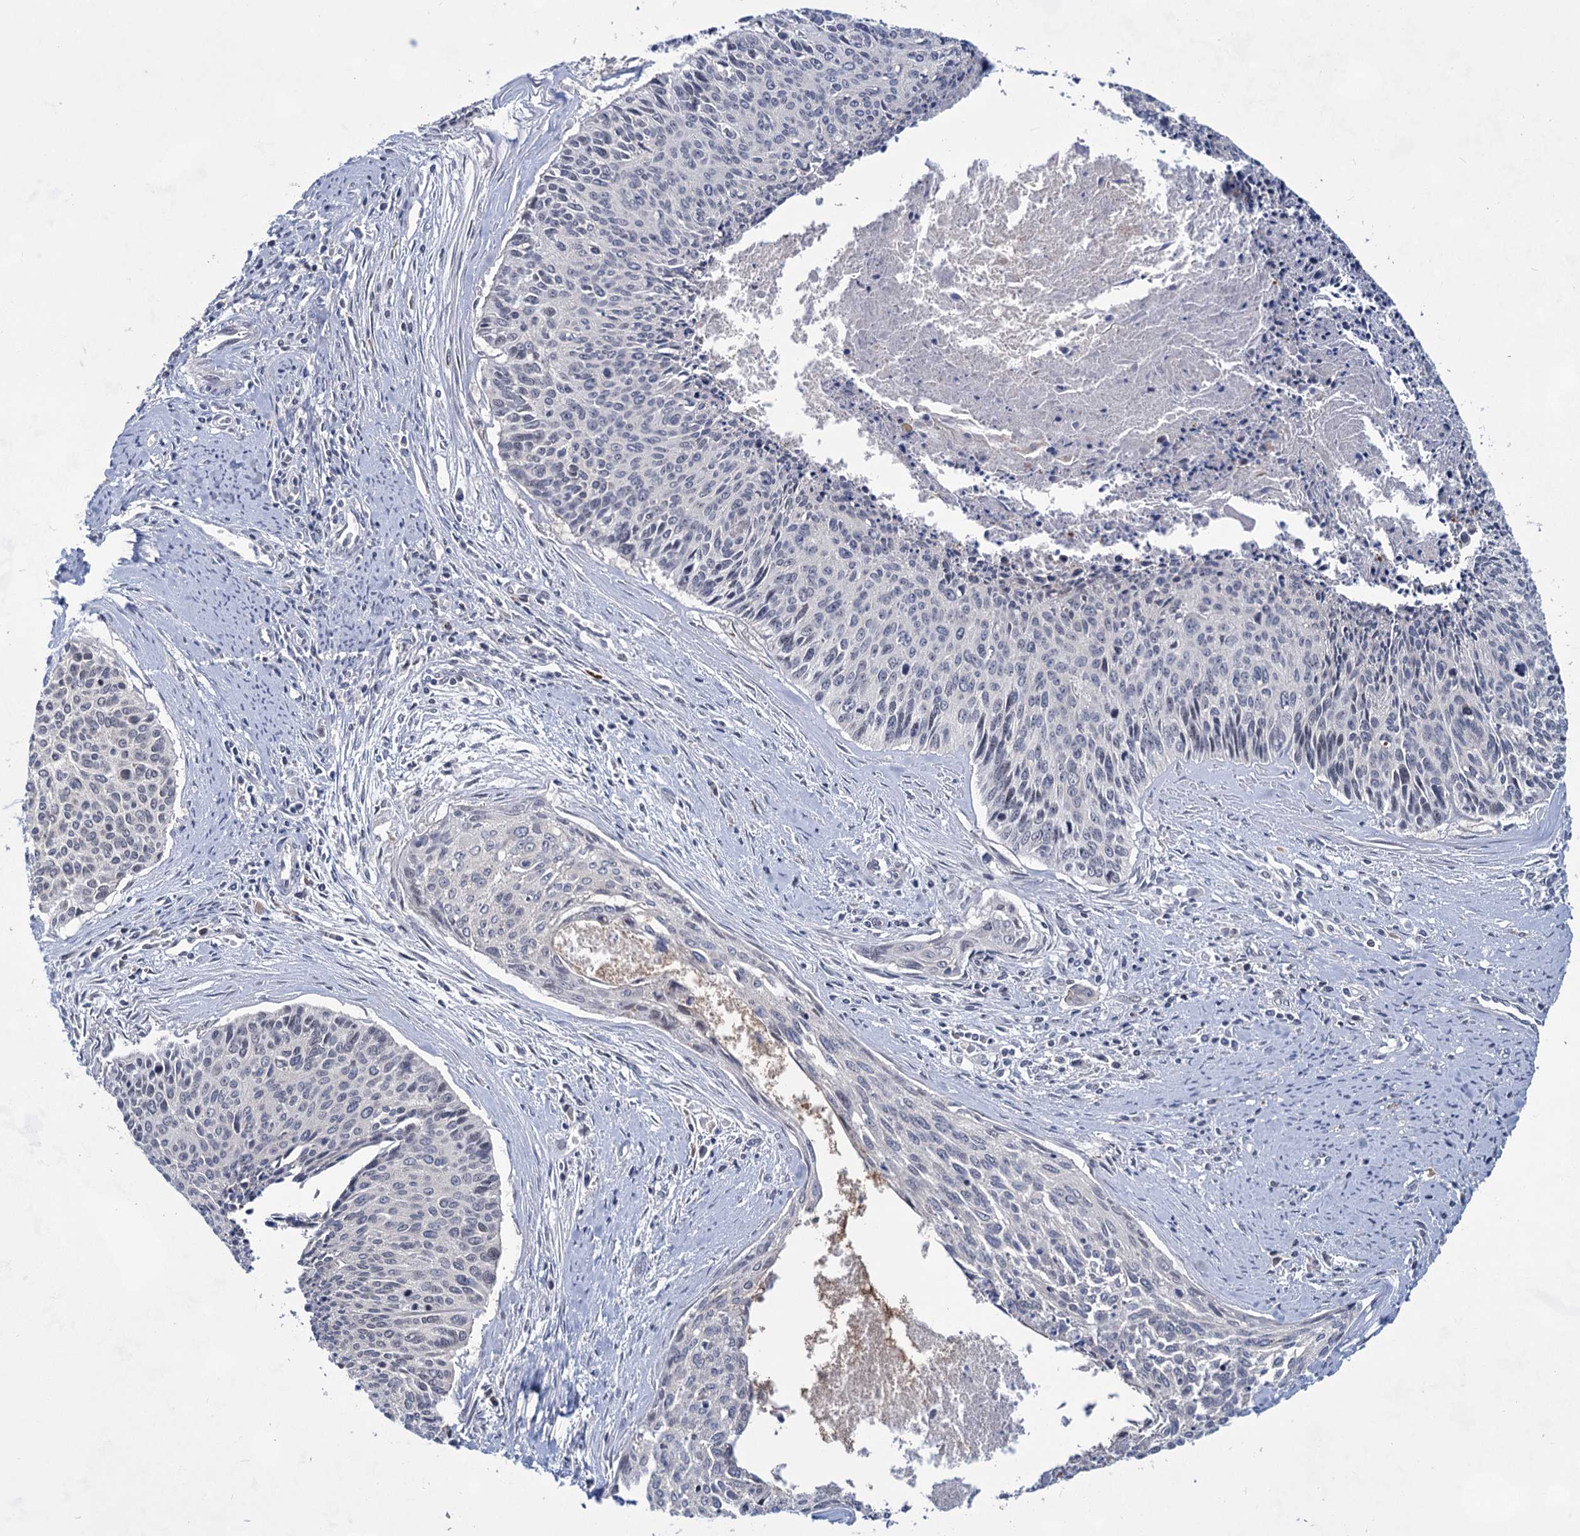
{"staining": {"intensity": "negative", "quantity": "none", "location": "none"}, "tissue": "cervical cancer", "cell_type": "Tumor cells", "image_type": "cancer", "snomed": [{"axis": "morphology", "description": "Squamous cell carcinoma, NOS"}, {"axis": "topography", "description": "Cervix"}], "caption": "Protein analysis of cervical squamous cell carcinoma demonstrates no significant positivity in tumor cells. (DAB (3,3'-diaminobenzidine) immunohistochemistry (IHC) with hematoxylin counter stain).", "gene": "TTC17", "patient": {"sex": "female", "age": 55}}